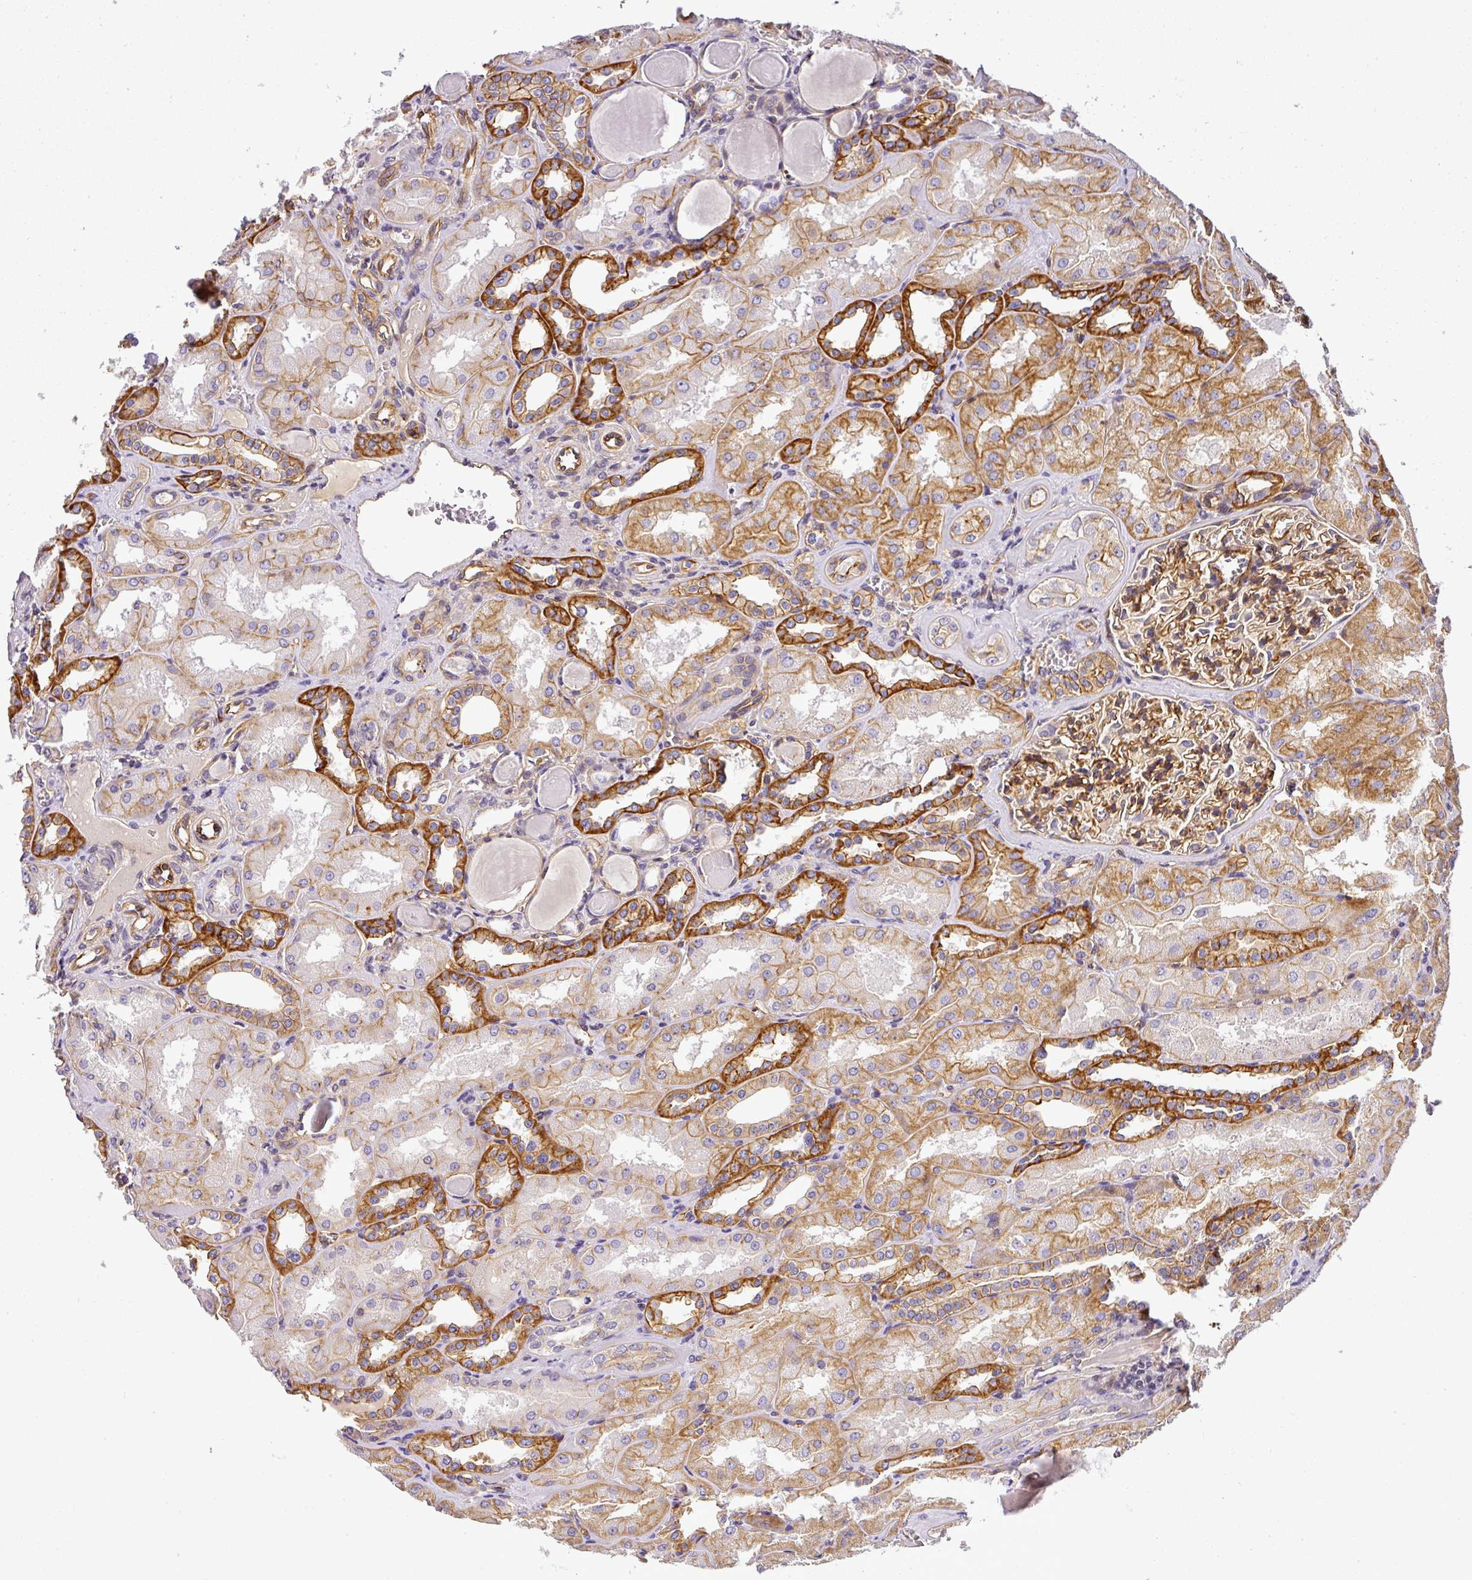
{"staining": {"intensity": "moderate", "quantity": ">75%", "location": "cytoplasmic/membranous"}, "tissue": "kidney", "cell_type": "Cells in glomeruli", "image_type": "normal", "snomed": [{"axis": "morphology", "description": "Normal tissue, NOS"}, {"axis": "topography", "description": "Kidney"}], "caption": "This photomicrograph displays immunohistochemistry (IHC) staining of benign kidney, with medium moderate cytoplasmic/membranous expression in approximately >75% of cells in glomeruli.", "gene": "OR11H4", "patient": {"sex": "male", "age": 61}}